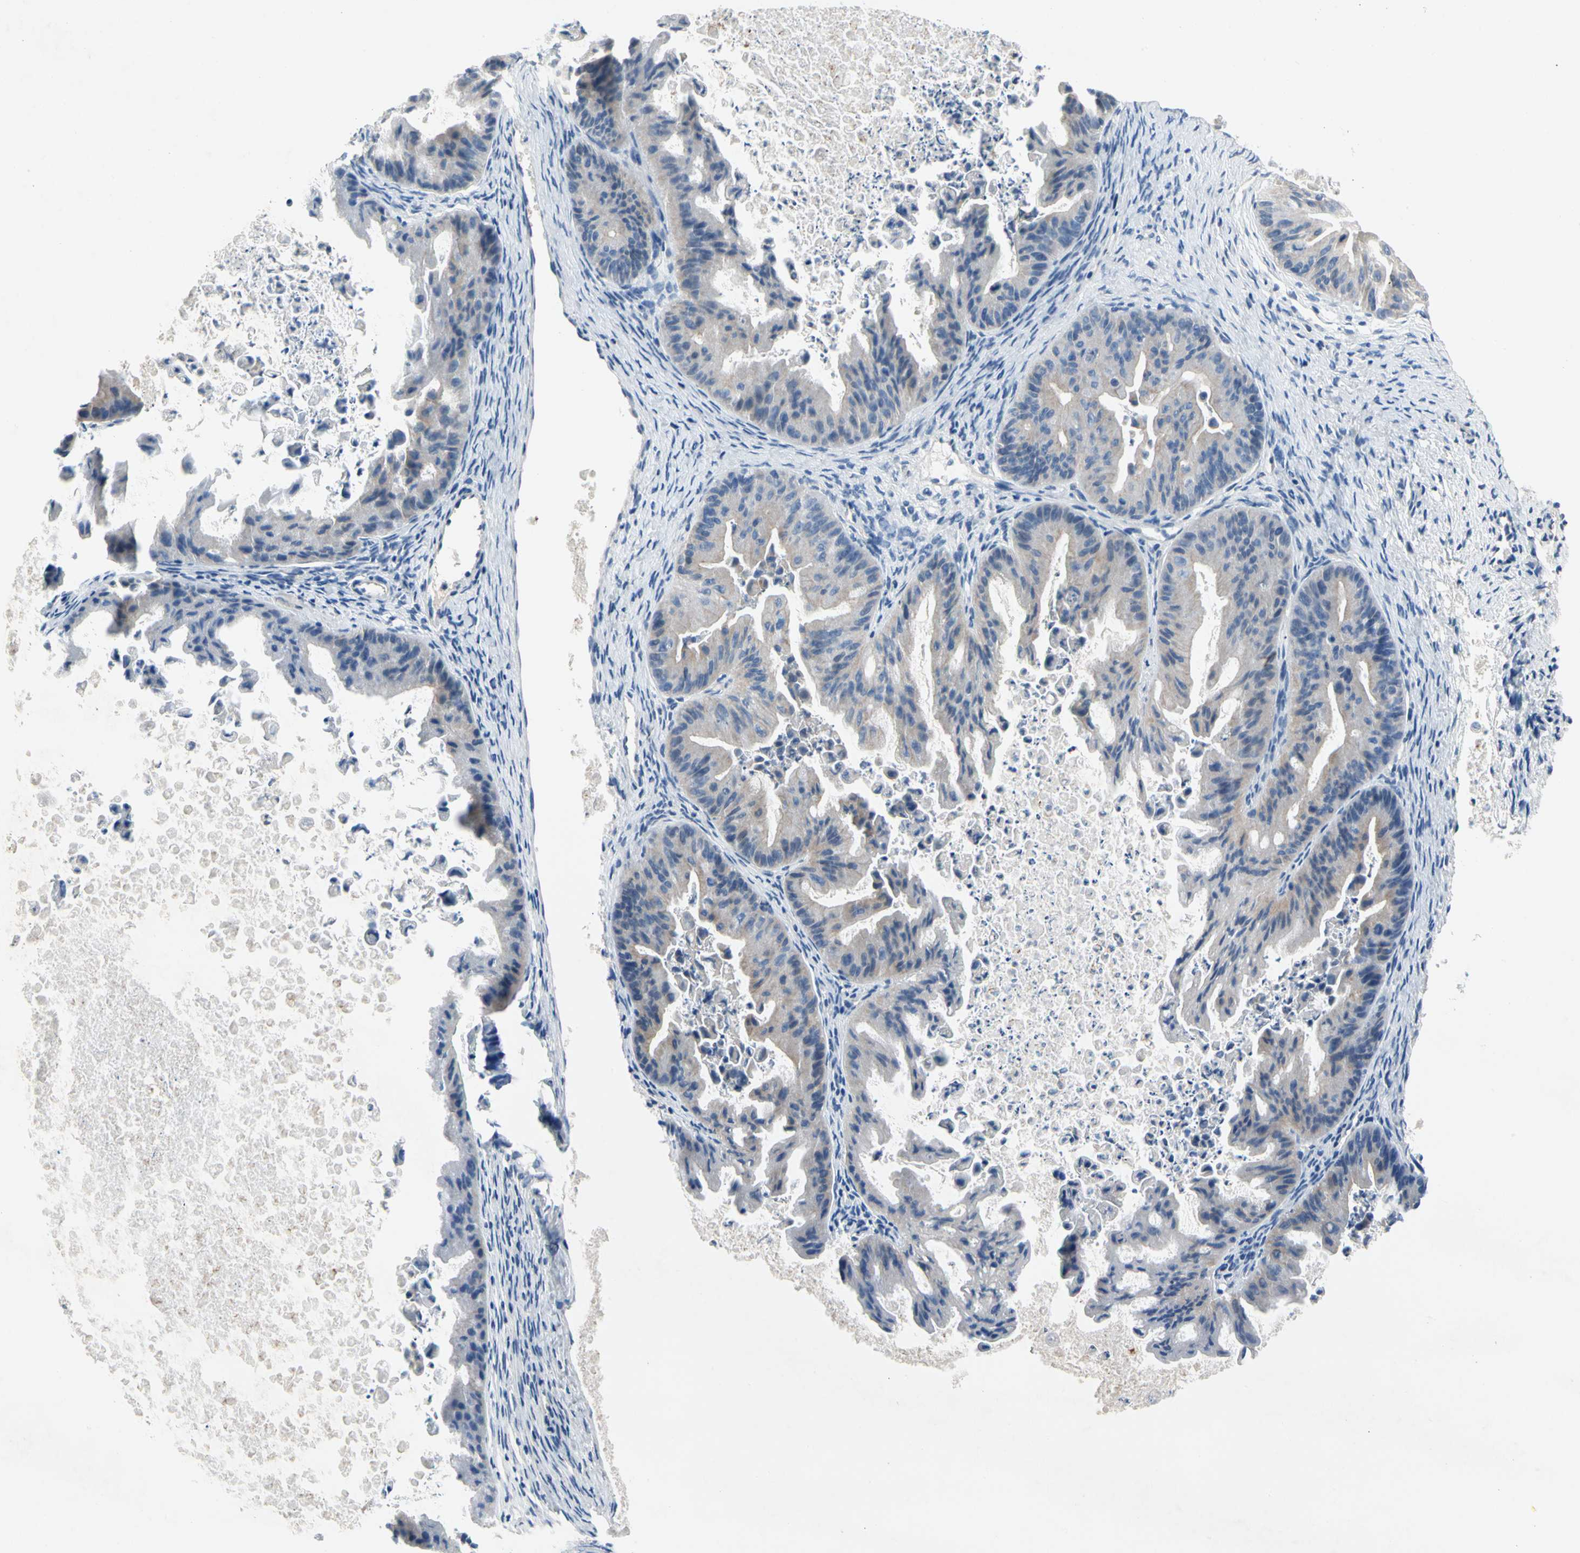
{"staining": {"intensity": "weak", "quantity": "<25%", "location": "cytoplasmic/membranous"}, "tissue": "ovarian cancer", "cell_type": "Tumor cells", "image_type": "cancer", "snomed": [{"axis": "morphology", "description": "Cystadenocarcinoma, mucinous, NOS"}, {"axis": "topography", "description": "Ovary"}], "caption": "IHC image of neoplastic tissue: ovarian cancer (mucinous cystadenocarcinoma) stained with DAB demonstrates no significant protein expression in tumor cells. (Brightfield microscopy of DAB immunohistochemistry (IHC) at high magnification).", "gene": "CA14", "patient": {"sex": "female", "age": 37}}